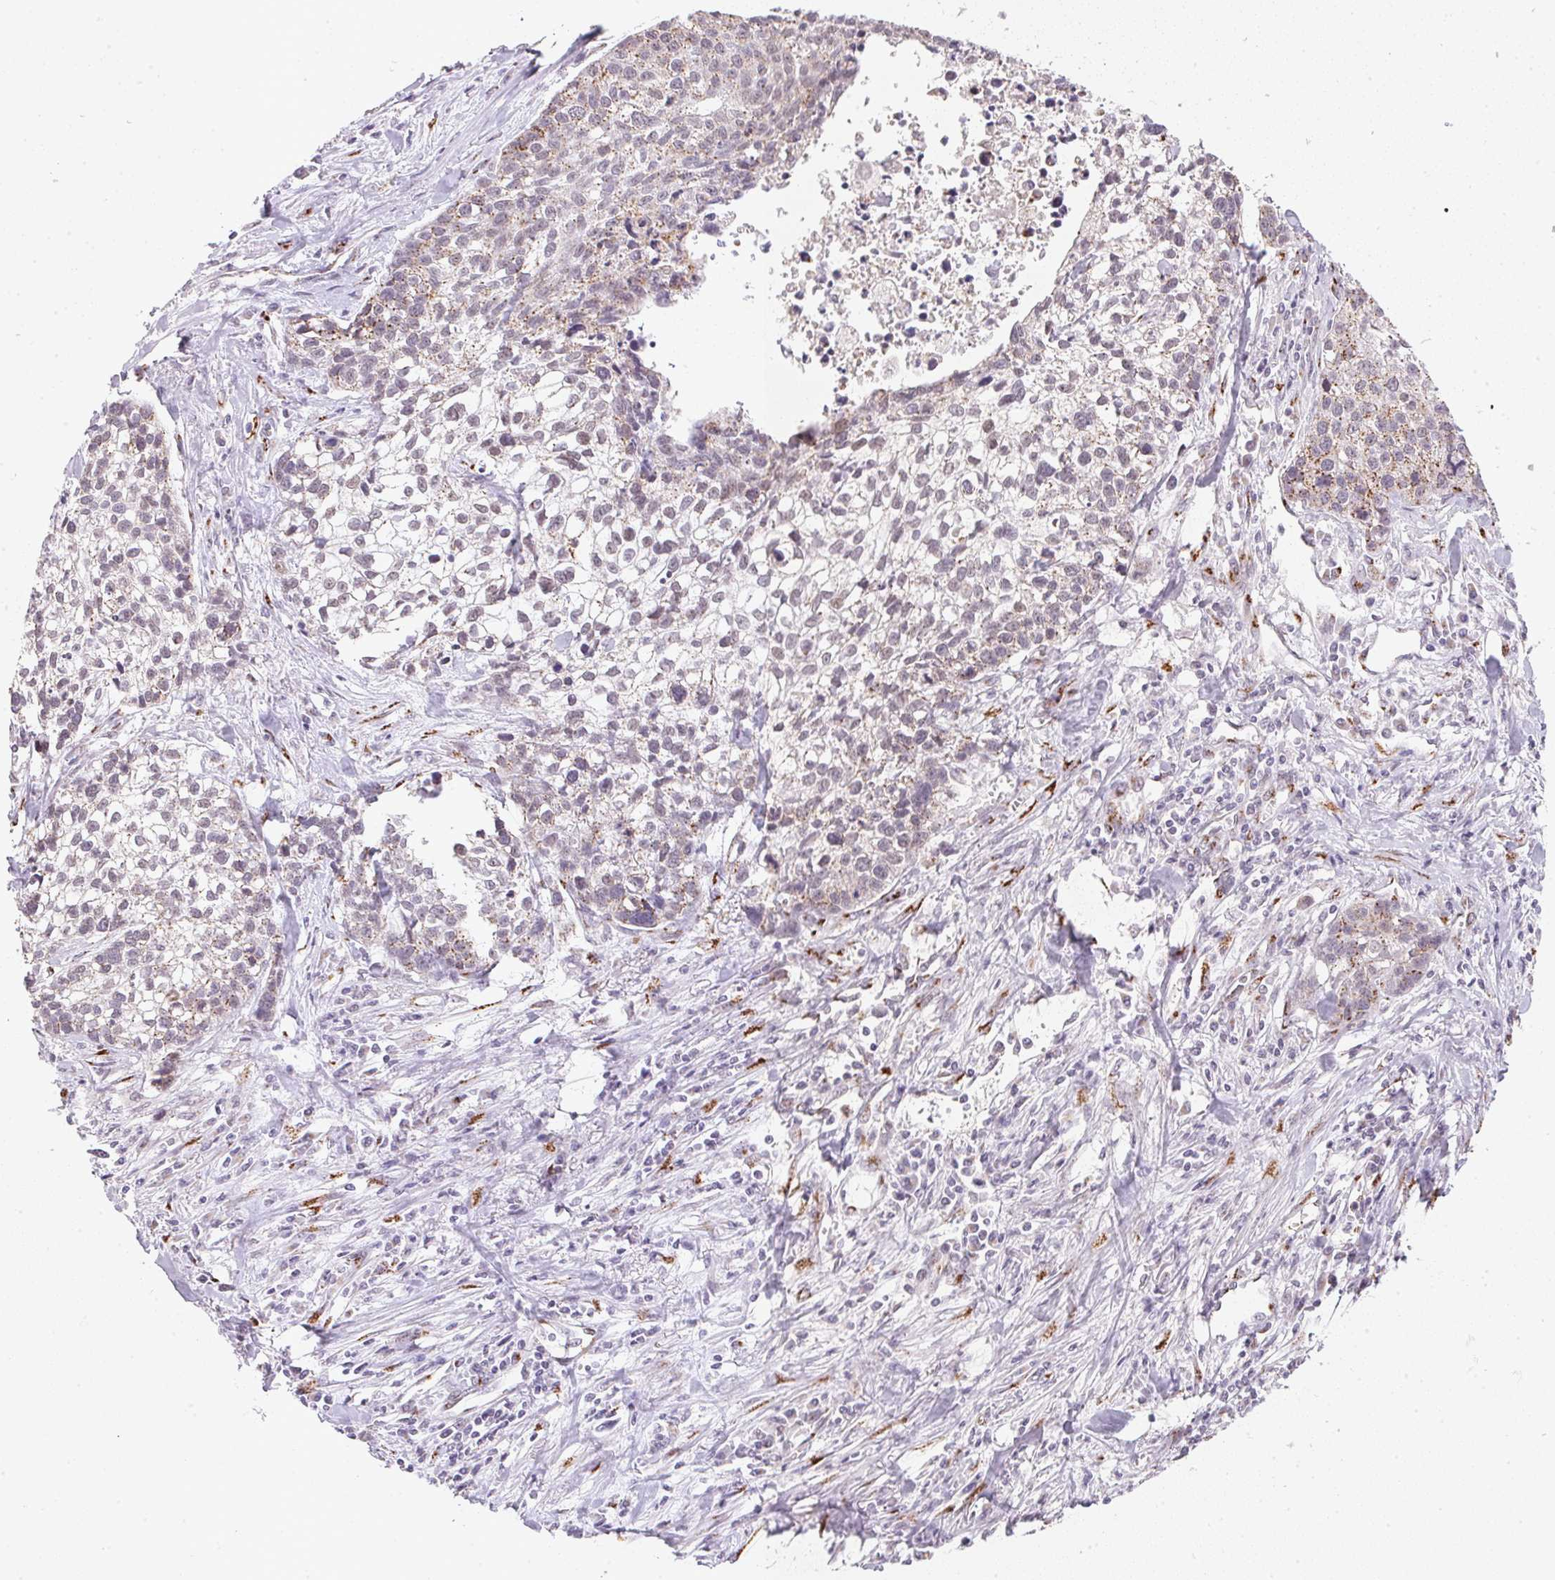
{"staining": {"intensity": "moderate", "quantity": "25%-75%", "location": "cytoplasmic/membranous"}, "tissue": "lung cancer", "cell_type": "Tumor cells", "image_type": "cancer", "snomed": [{"axis": "morphology", "description": "Squamous cell carcinoma, NOS"}, {"axis": "topography", "description": "Lung"}], "caption": "Protein staining of lung squamous cell carcinoma tissue displays moderate cytoplasmic/membranous expression in approximately 25%-75% of tumor cells.", "gene": "RAB22A", "patient": {"sex": "male", "age": 74}}